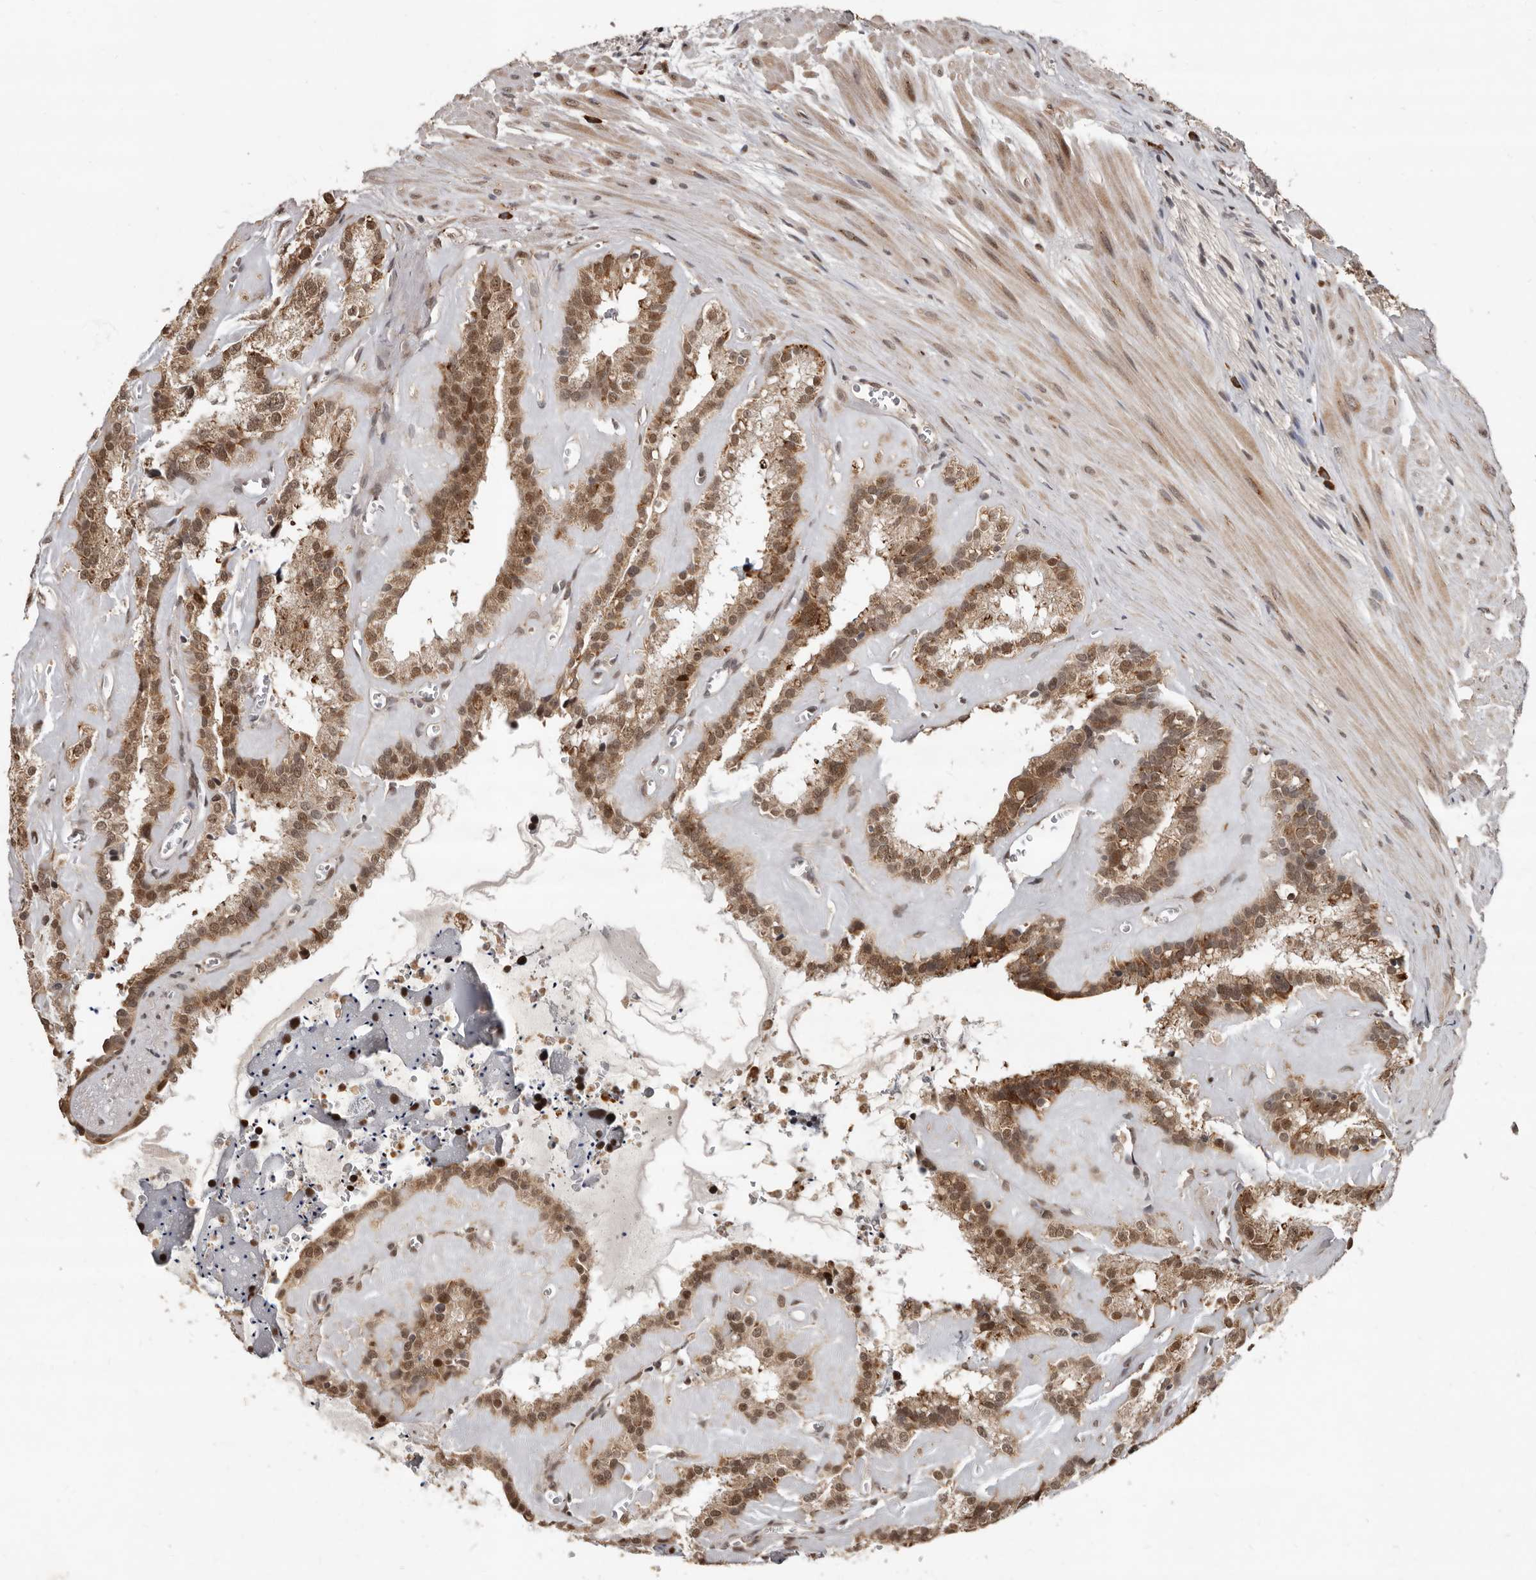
{"staining": {"intensity": "moderate", "quantity": ">75%", "location": "cytoplasmic/membranous,nuclear"}, "tissue": "seminal vesicle", "cell_type": "Glandular cells", "image_type": "normal", "snomed": [{"axis": "morphology", "description": "Normal tissue, NOS"}, {"axis": "topography", "description": "Prostate"}, {"axis": "topography", "description": "Seminal veicle"}], "caption": "High-magnification brightfield microscopy of normal seminal vesicle stained with DAB (3,3'-diaminobenzidine) (brown) and counterstained with hematoxylin (blue). glandular cells exhibit moderate cytoplasmic/membranous,nuclear staining is present in about>75% of cells. Nuclei are stained in blue.", "gene": "LRGUK", "patient": {"sex": "male", "age": 59}}